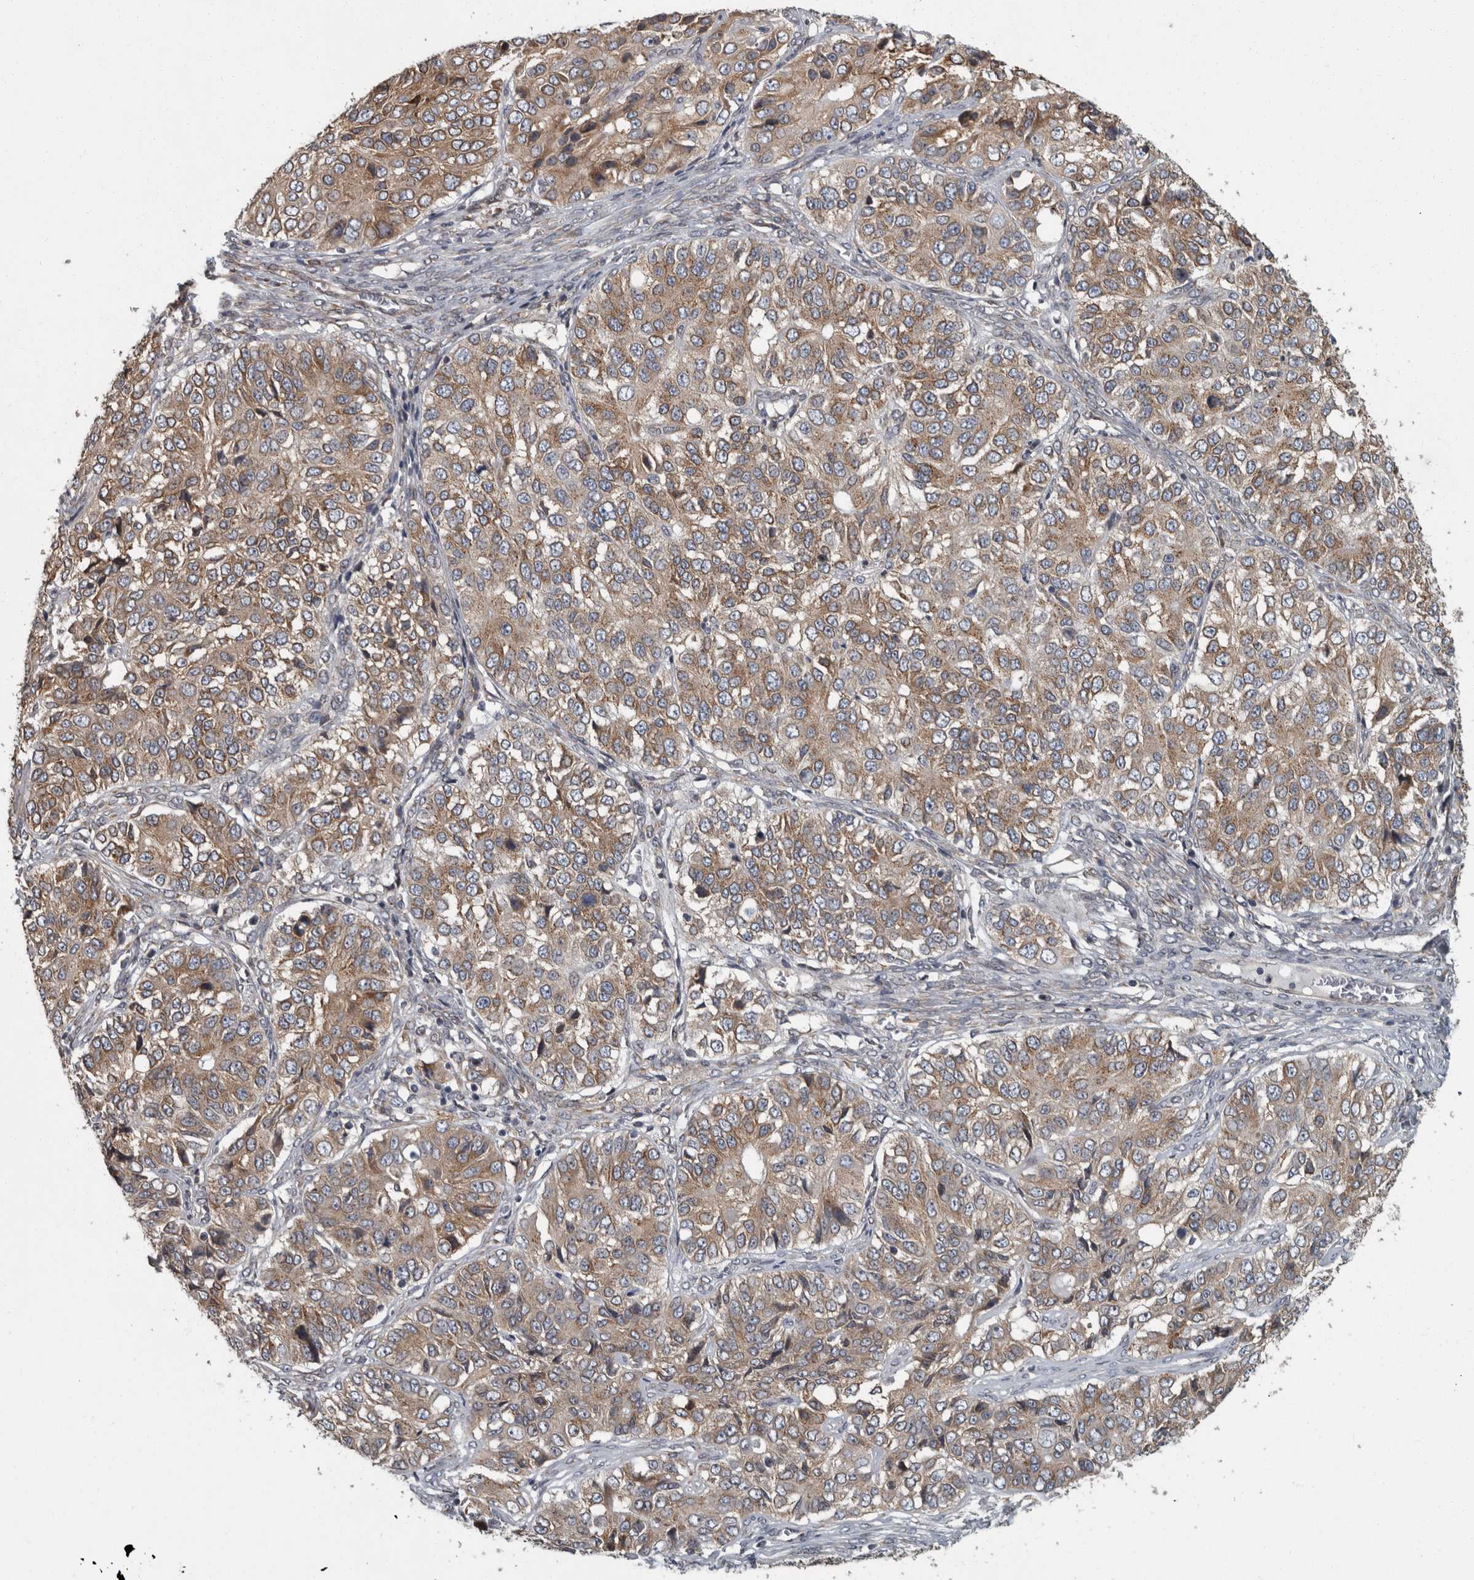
{"staining": {"intensity": "moderate", "quantity": ">75%", "location": "cytoplasmic/membranous"}, "tissue": "ovarian cancer", "cell_type": "Tumor cells", "image_type": "cancer", "snomed": [{"axis": "morphology", "description": "Carcinoma, endometroid"}, {"axis": "topography", "description": "Ovary"}], "caption": "A photomicrograph showing moderate cytoplasmic/membranous positivity in approximately >75% of tumor cells in endometroid carcinoma (ovarian), as visualized by brown immunohistochemical staining.", "gene": "LMAN2L", "patient": {"sex": "female", "age": 51}}